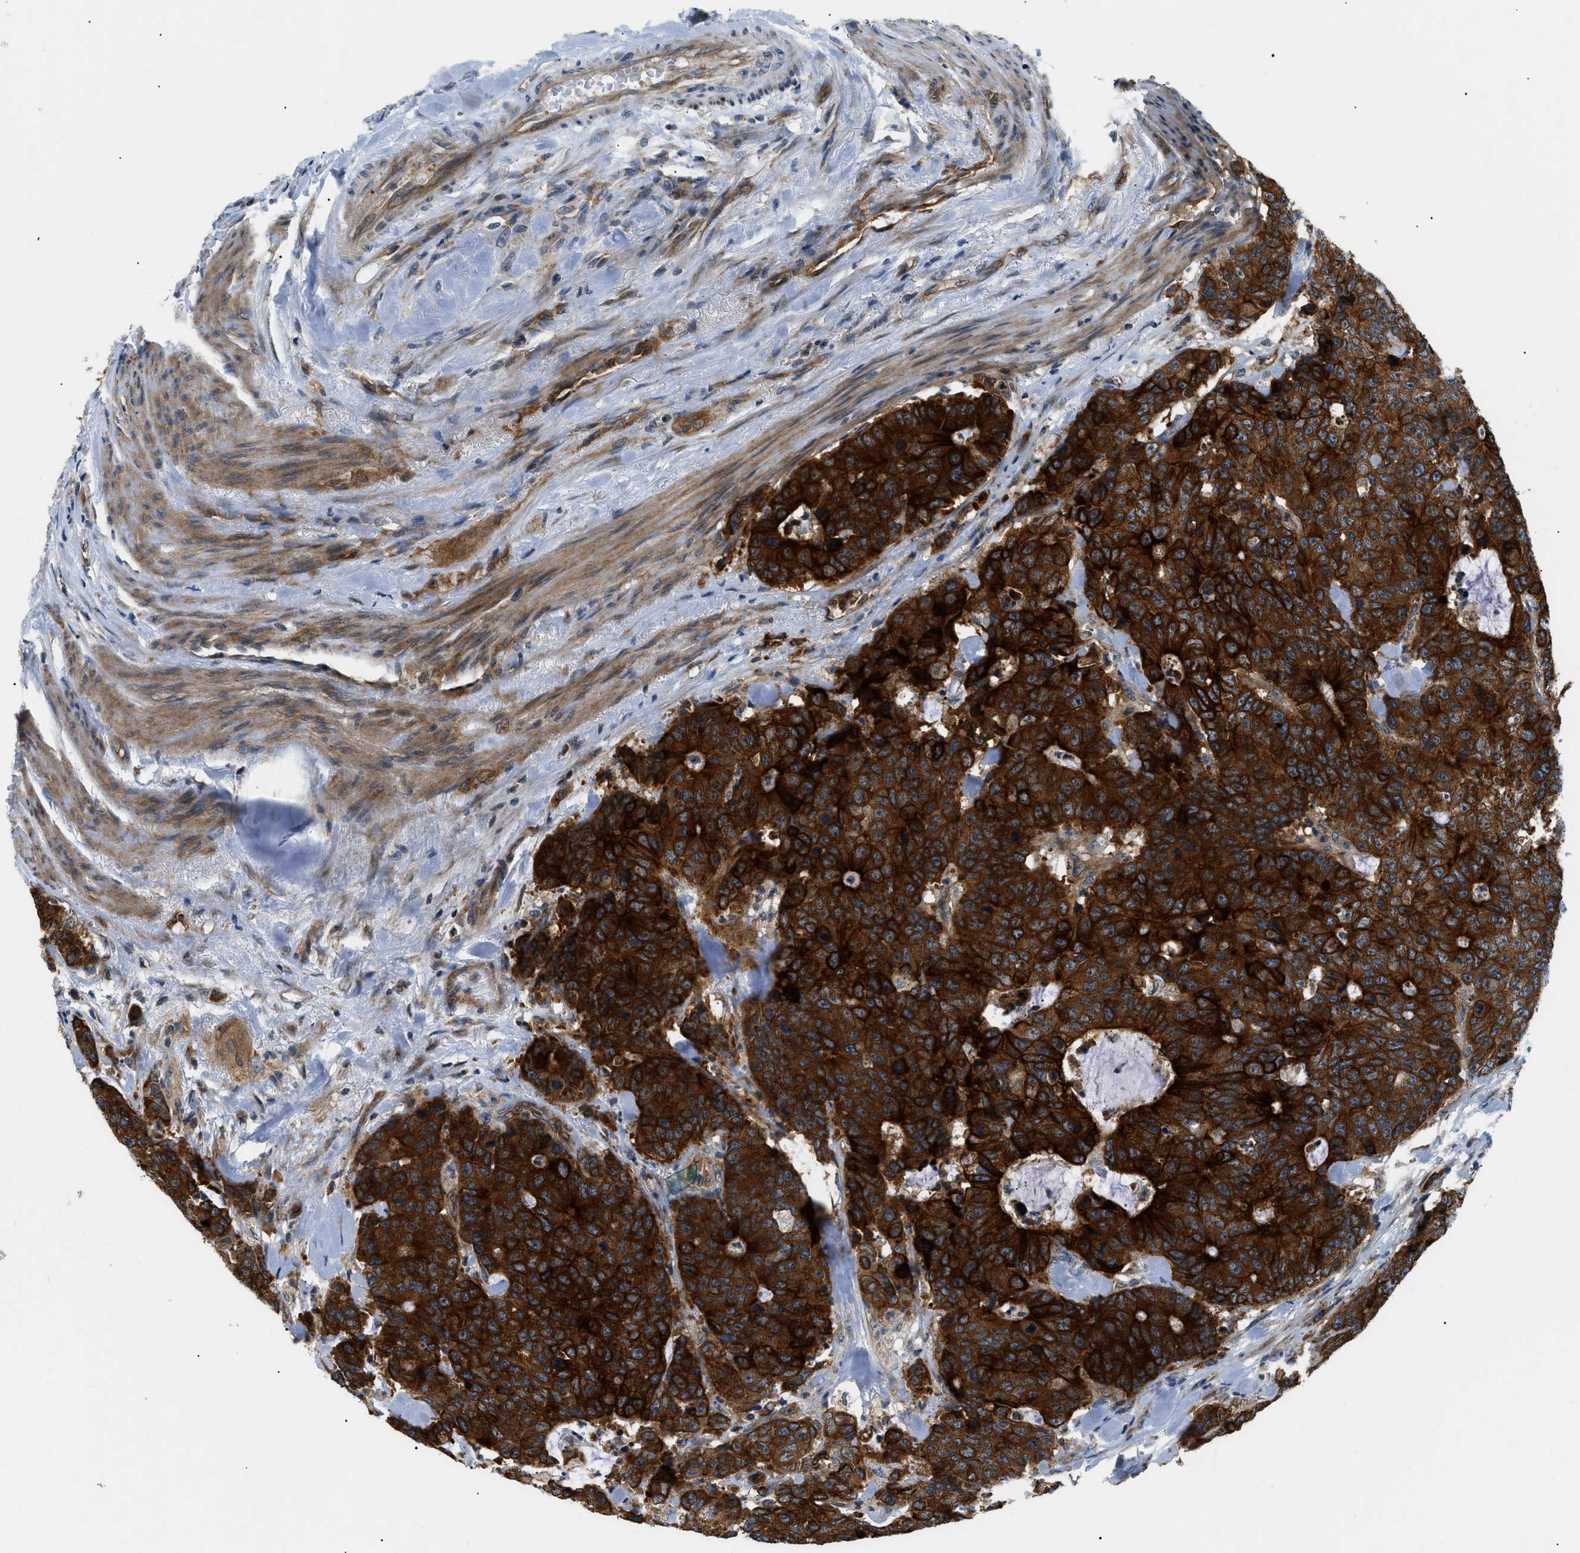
{"staining": {"intensity": "strong", "quantity": ">75%", "location": "cytoplasmic/membranous"}, "tissue": "colorectal cancer", "cell_type": "Tumor cells", "image_type": "cancer", "snomed": [{"axis": "morphology", "description": "Adenocarcinoma, NOS"}, {"axis": "topography", "description": "Colon"}], "caption": "Immunohistochemistry (IHC) photomicrograph of neoplastic tissue: colorectal cancer stained using immunohistochemistry (IHC) displays high levels of strong protein expression localized specifically in the cytoplasmic/membranous of tumor cells, appearing as a cytoplasmic/membranous brown color.", "gene": "SRPK1", "patient": {"sex": "female", "age": 86}}